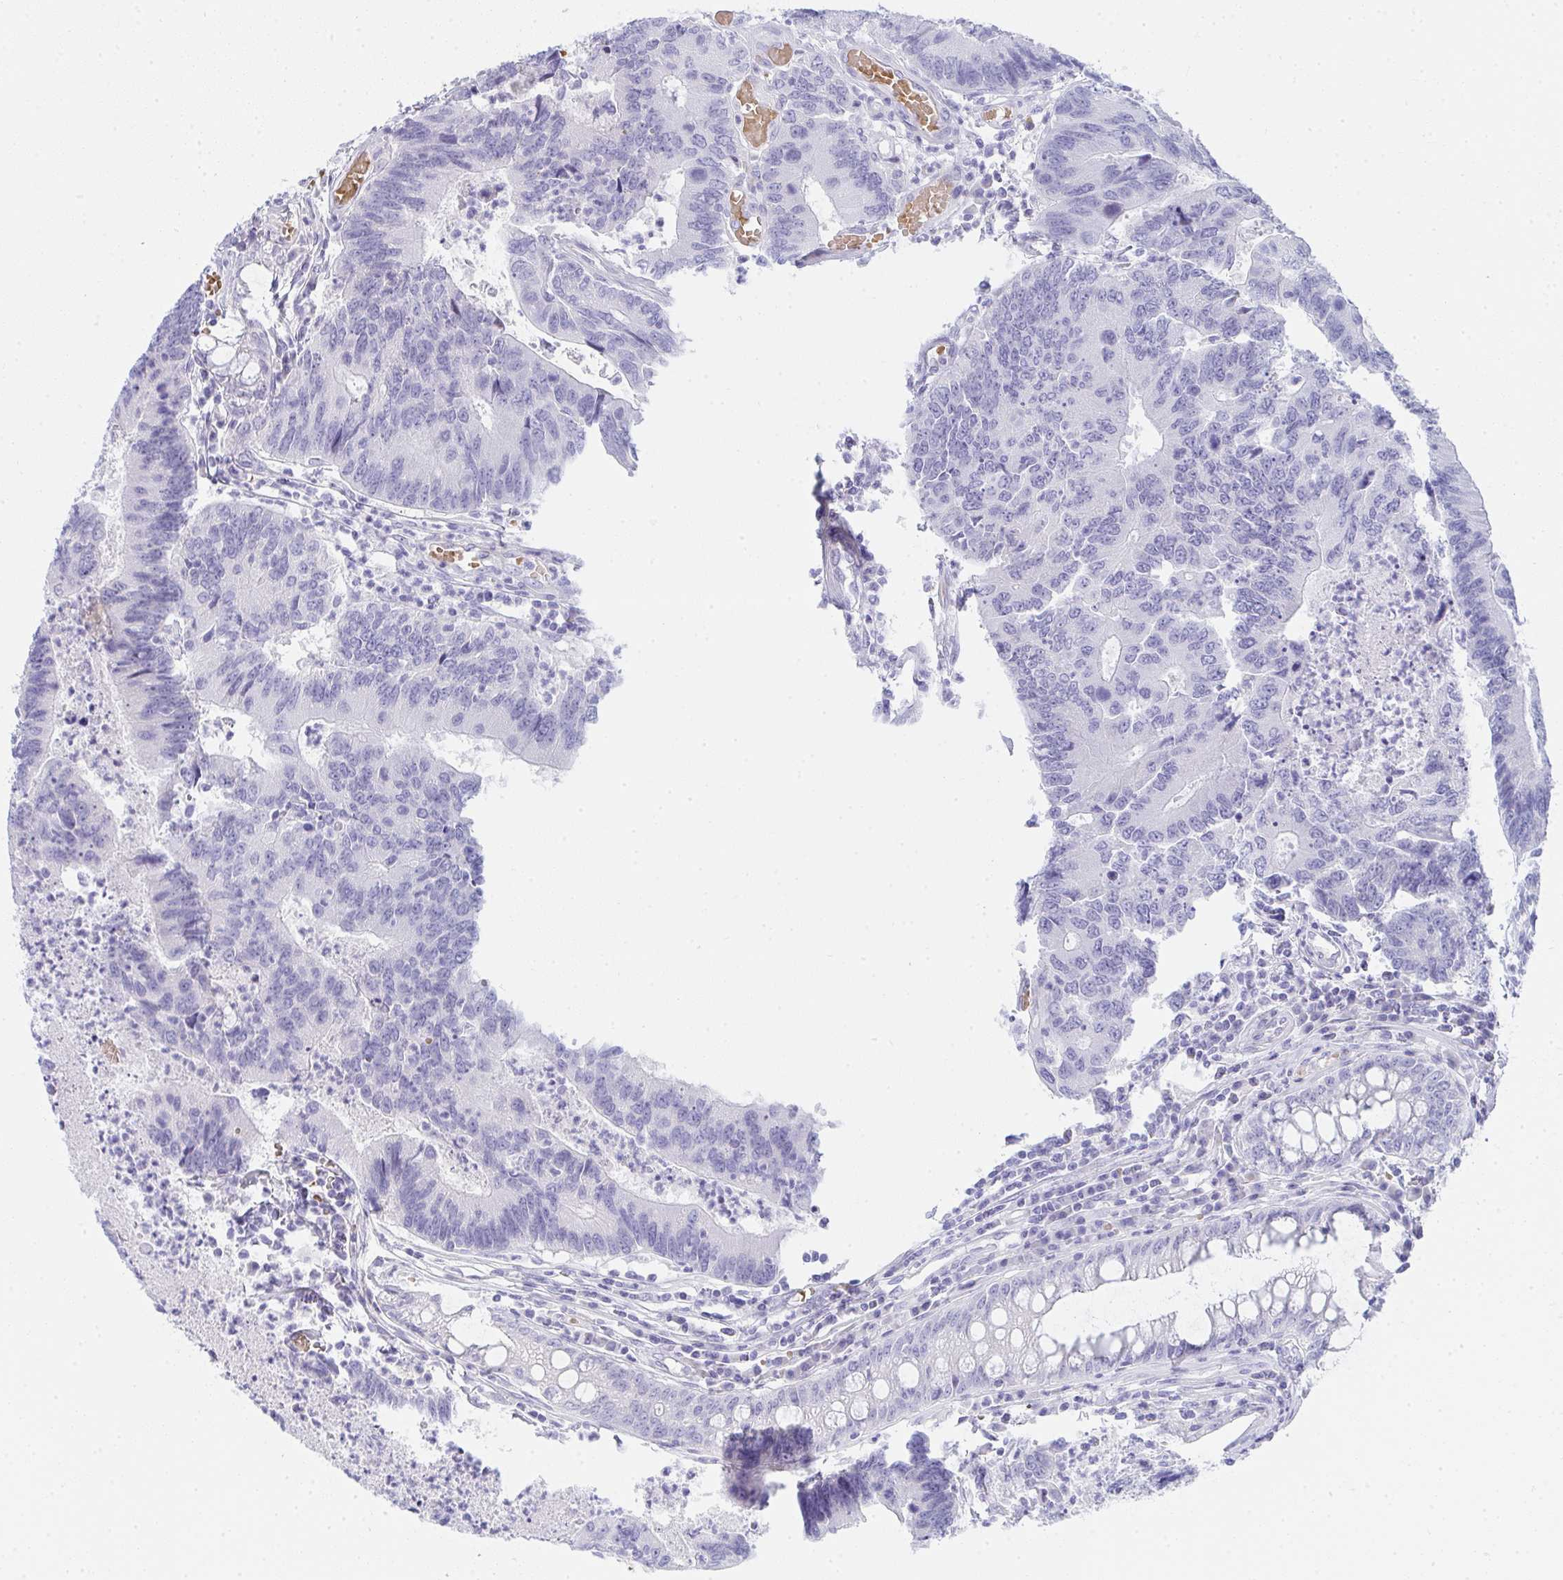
{"staining": {"intensity": "negative", "quantity": "none", "location": "none"}, "tissue": "colorectal cancer", "cell_type": "Tumor cells", "image_type": "cancer", "snomed": [{"axis": "morphology", "description": "Adenocarcinoma, NOS"}, {"axis": "topography", "description": "Colon"}], "caption": "A micrograph of colorectal adenocarcinoma stained for a protein demonstrates no brown staining in tumor cells. Brightfield microscopy of immunohistochemistry stained with DAB (brown) and hematoxylin (blue), captured at high magnification.", "gene": "ZNF182", "patient": {"sex": "female", "age": 67}}